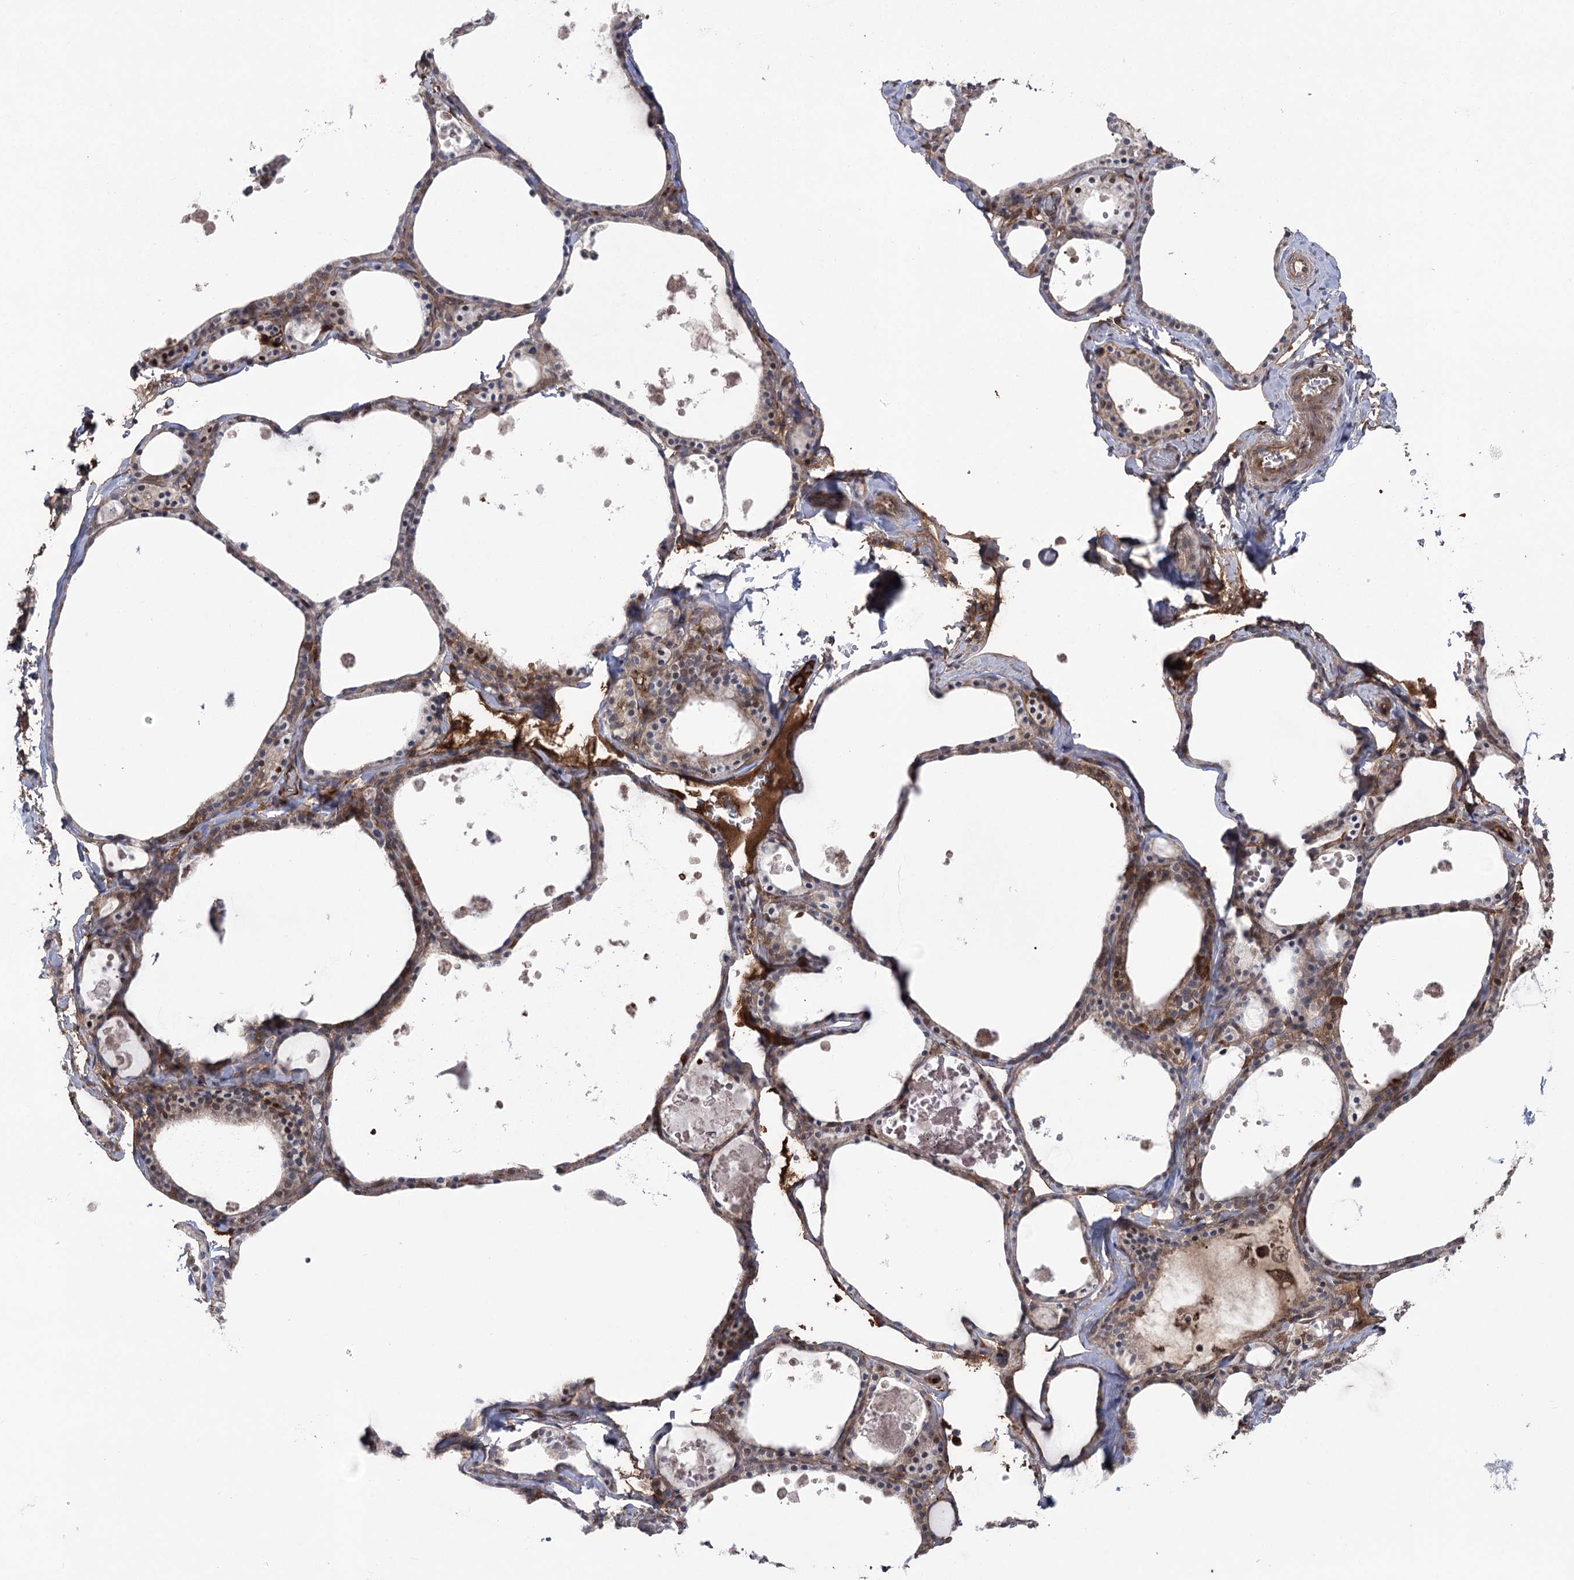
{"staining": {"intensity": "moderate", "quantity": ">75%", "location": "cytoplasmic/membranous"}, "tissue": "thyroid gland", "cell_type": "Glandular cells", "image_type": "normal", "snomed": [{"axis": "morphology", "description": "Normal tissue, NOS"}, {"axis": "topography", "description": "Thyroid gland"}], "caption": "Thyroid gland stained with immunohistochemistry (IHC) demonstrates moderate cytoplasmic/membranous expression in approximately >75% of glandular cells. The protein is stained brown, and the nuclei are stained in blue (DAB IHC with brightfield microscopy, high magnification).", "gene": "OTUD1", "patient": {"sex": "male", "age": 56}}